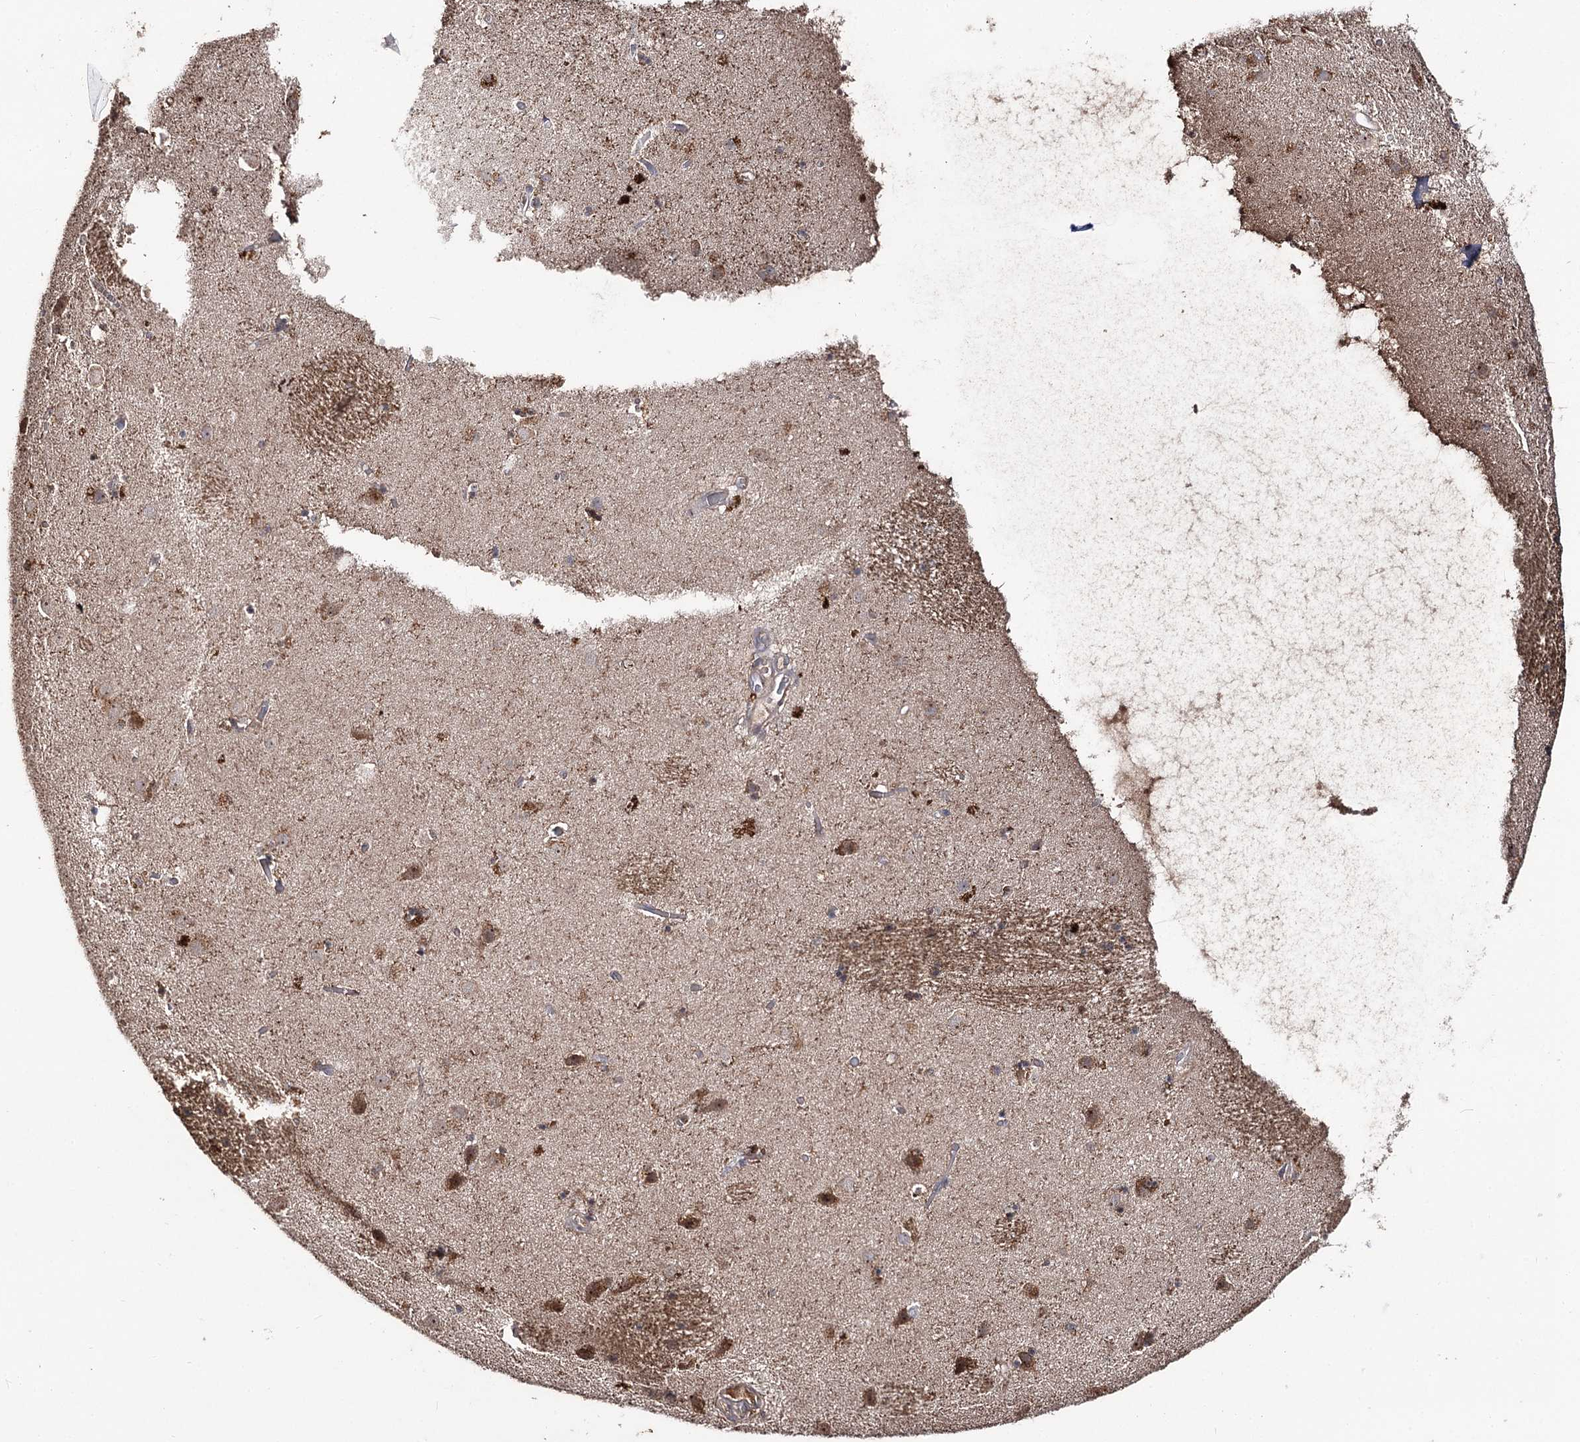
{"staining": {"intensity": "weak", "quantity": "<25%", "location": "cytoplasmic/membranous"}, "tissue": "caudate", "cell_type": "Glial cells", "image_type": "normal", "snomed": [{"axis": "morphology", "description": "Normal tissue, NOS"}, {"axis": "topography", "description": "Lateral ventricle wall"}], "caption": "The histopathology image demonstrates no staining of glial cells in normal caudate.", "gene": "FAM53B", "patient": {"sex": "male", "age": 70}}